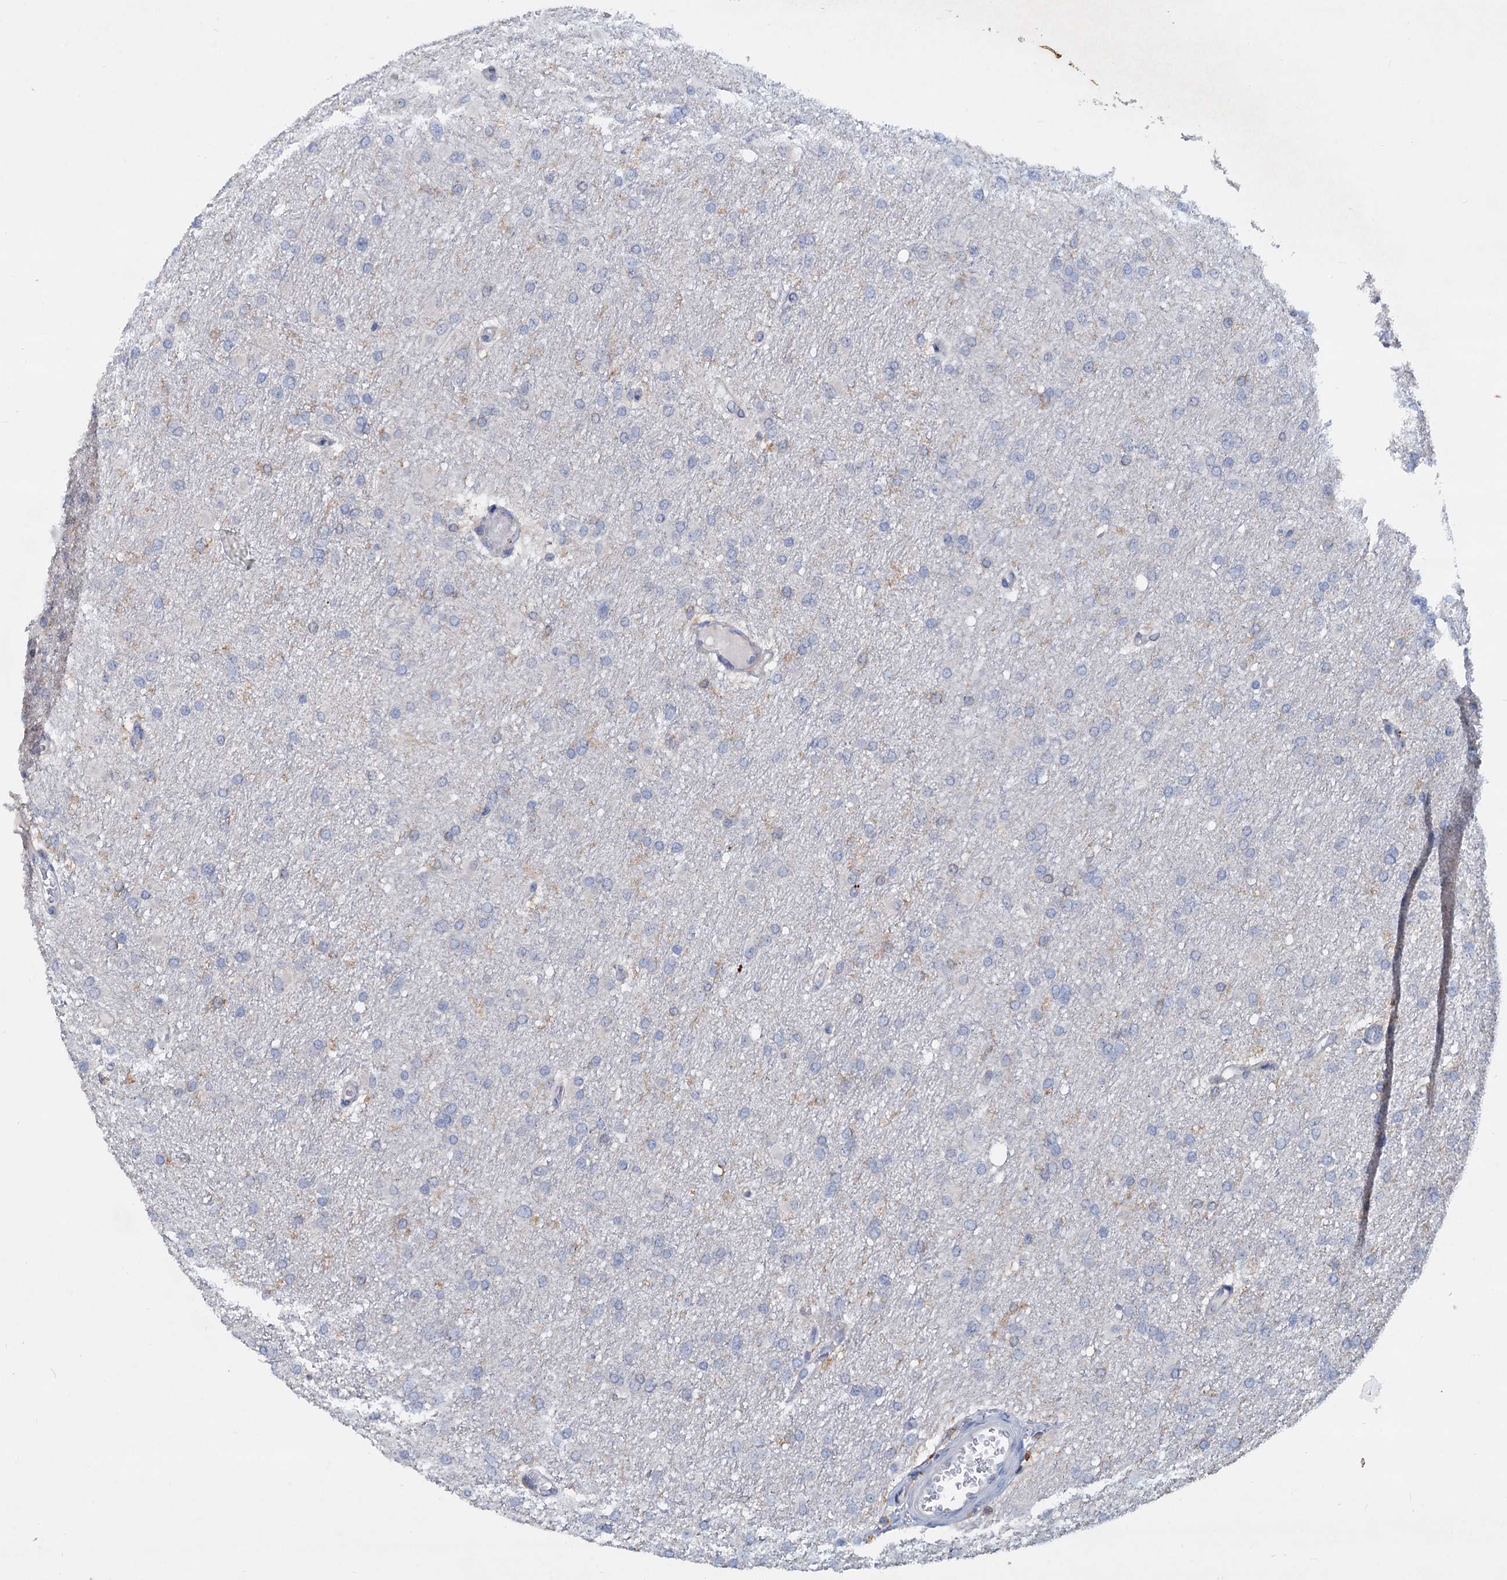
{"staining": {"intensity": "negative", "quantity": "none", "location": "none"}, "tissue": "glioma", "cell_type": "Tumor cells", "image_type": "cancer", "snomed": [{"axis": "morphology", "description": "Glioma, malignant, High grade"}, {"axis": "topography", "description": "Cerebral cortex"}], "caption": "A high-resolution histopathology image shows immunohistochemistry (IHC) staining of malignant glioma (high-grade), which reveals no significant staining in tumor cells. The staining was performed using DAB (3,3'-diaminobenzidine) to visualize the protein expression in brown, while the nuclei were stained in blue with hematoxylin (Magnification: 20x).", "gene": "LRCH4", "patient": {"sex": "female", "age": 36}}